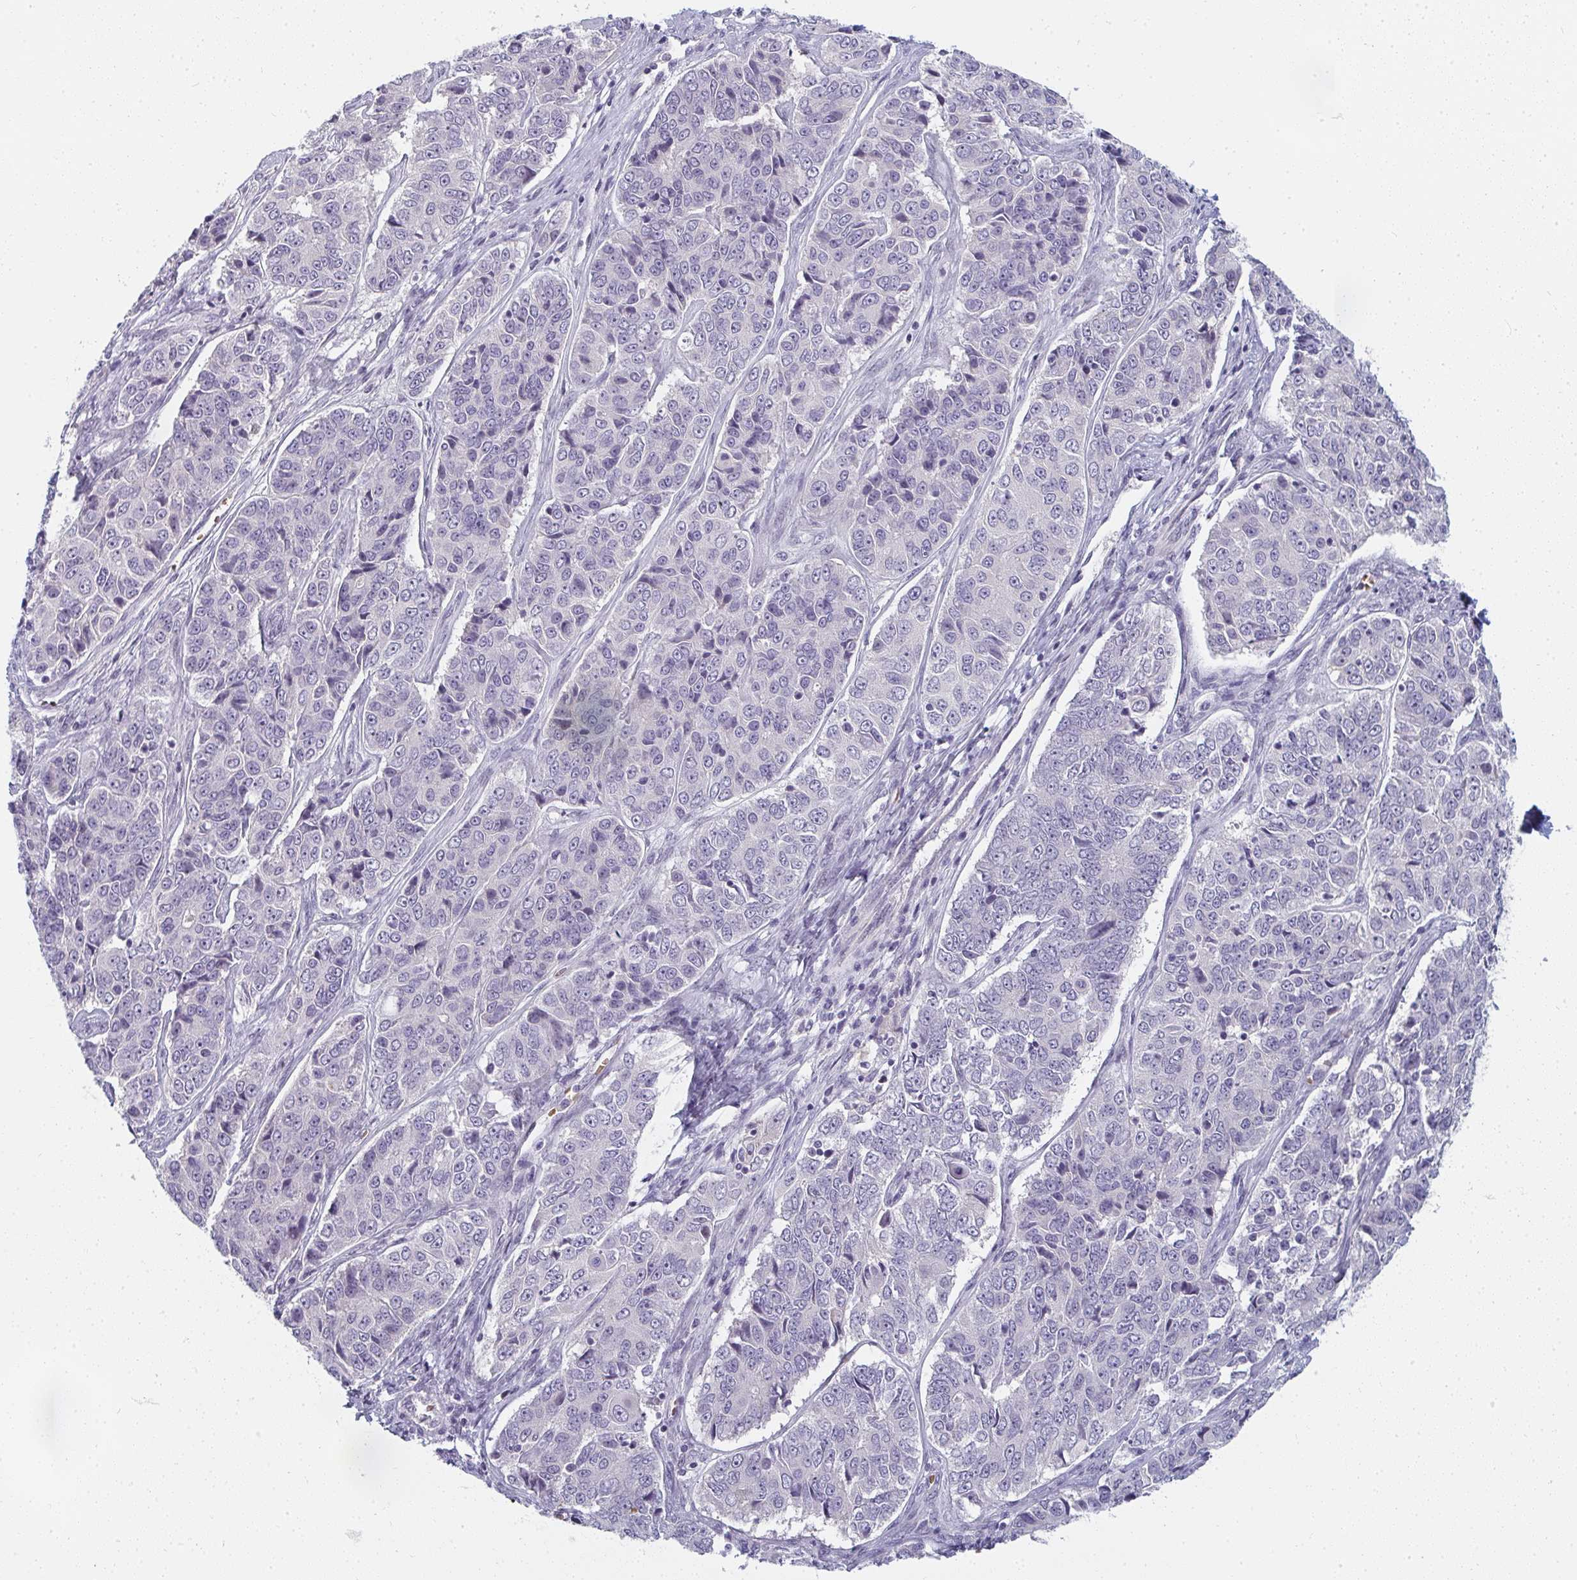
{"staining": {"intensity": "negative", "quantity": "none", "location": "none"}, "tissue": "ovarian cancer", "cell_type": "Tumor cells", "image_type": "cancer", "snomed": [{"axis": "morphology", "description": "Carcinoma, endometroid"}, {"axis": "topography", "description": "Ovary"}], "caption": "IHC image of neoplastic tissue: human endometroid carcinoma (ovarian) stained with DAB demonstrates no significant protein staining in tumor cells. (Stains: DAB (3,3'-diaminobenzidine) immunohistochemistry with hematoxylin counter stain, Microscopy: brightfield microscopy at high magnification).", "gene": "SHB", "patient": {"sex": "female", "age": 51}}